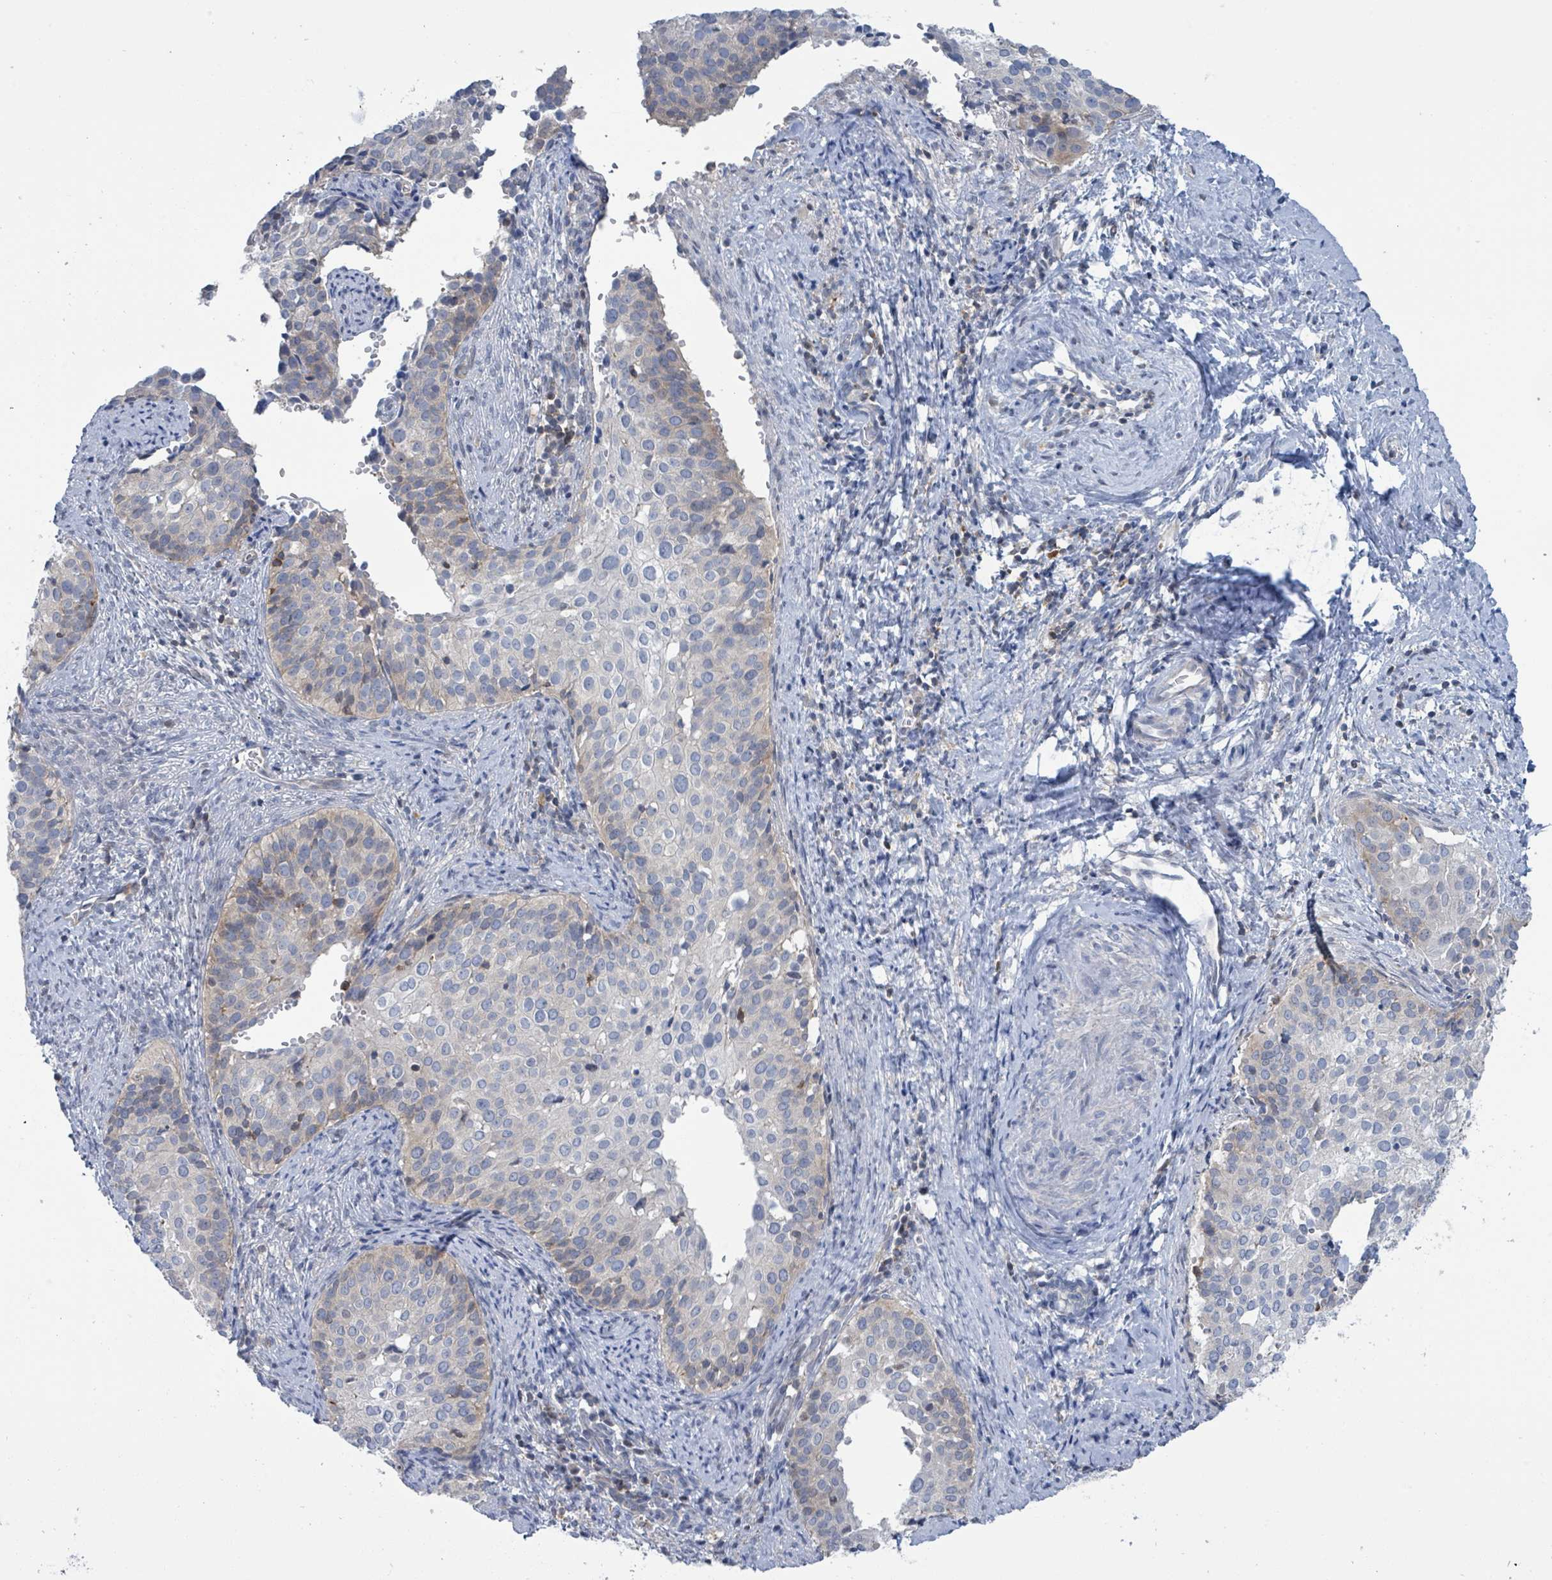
{"staining": {"intensity": "negative", "quantity": "none", "location": "none"}, "tissue": "cervical cancer", "cell_type": "Tumor cells", "image_type": "cancer", "snomed": [{"axis": "morphology", "description": "Squamous cell carcinoma, NOS"}, {"axis": "topography", "description": "Cervix"}], "caption": "Tumor cells are negative for protein expression in human cervical cancer.", "gene": "DGKZ", "patient": {"sex": "female", "age": 44}}